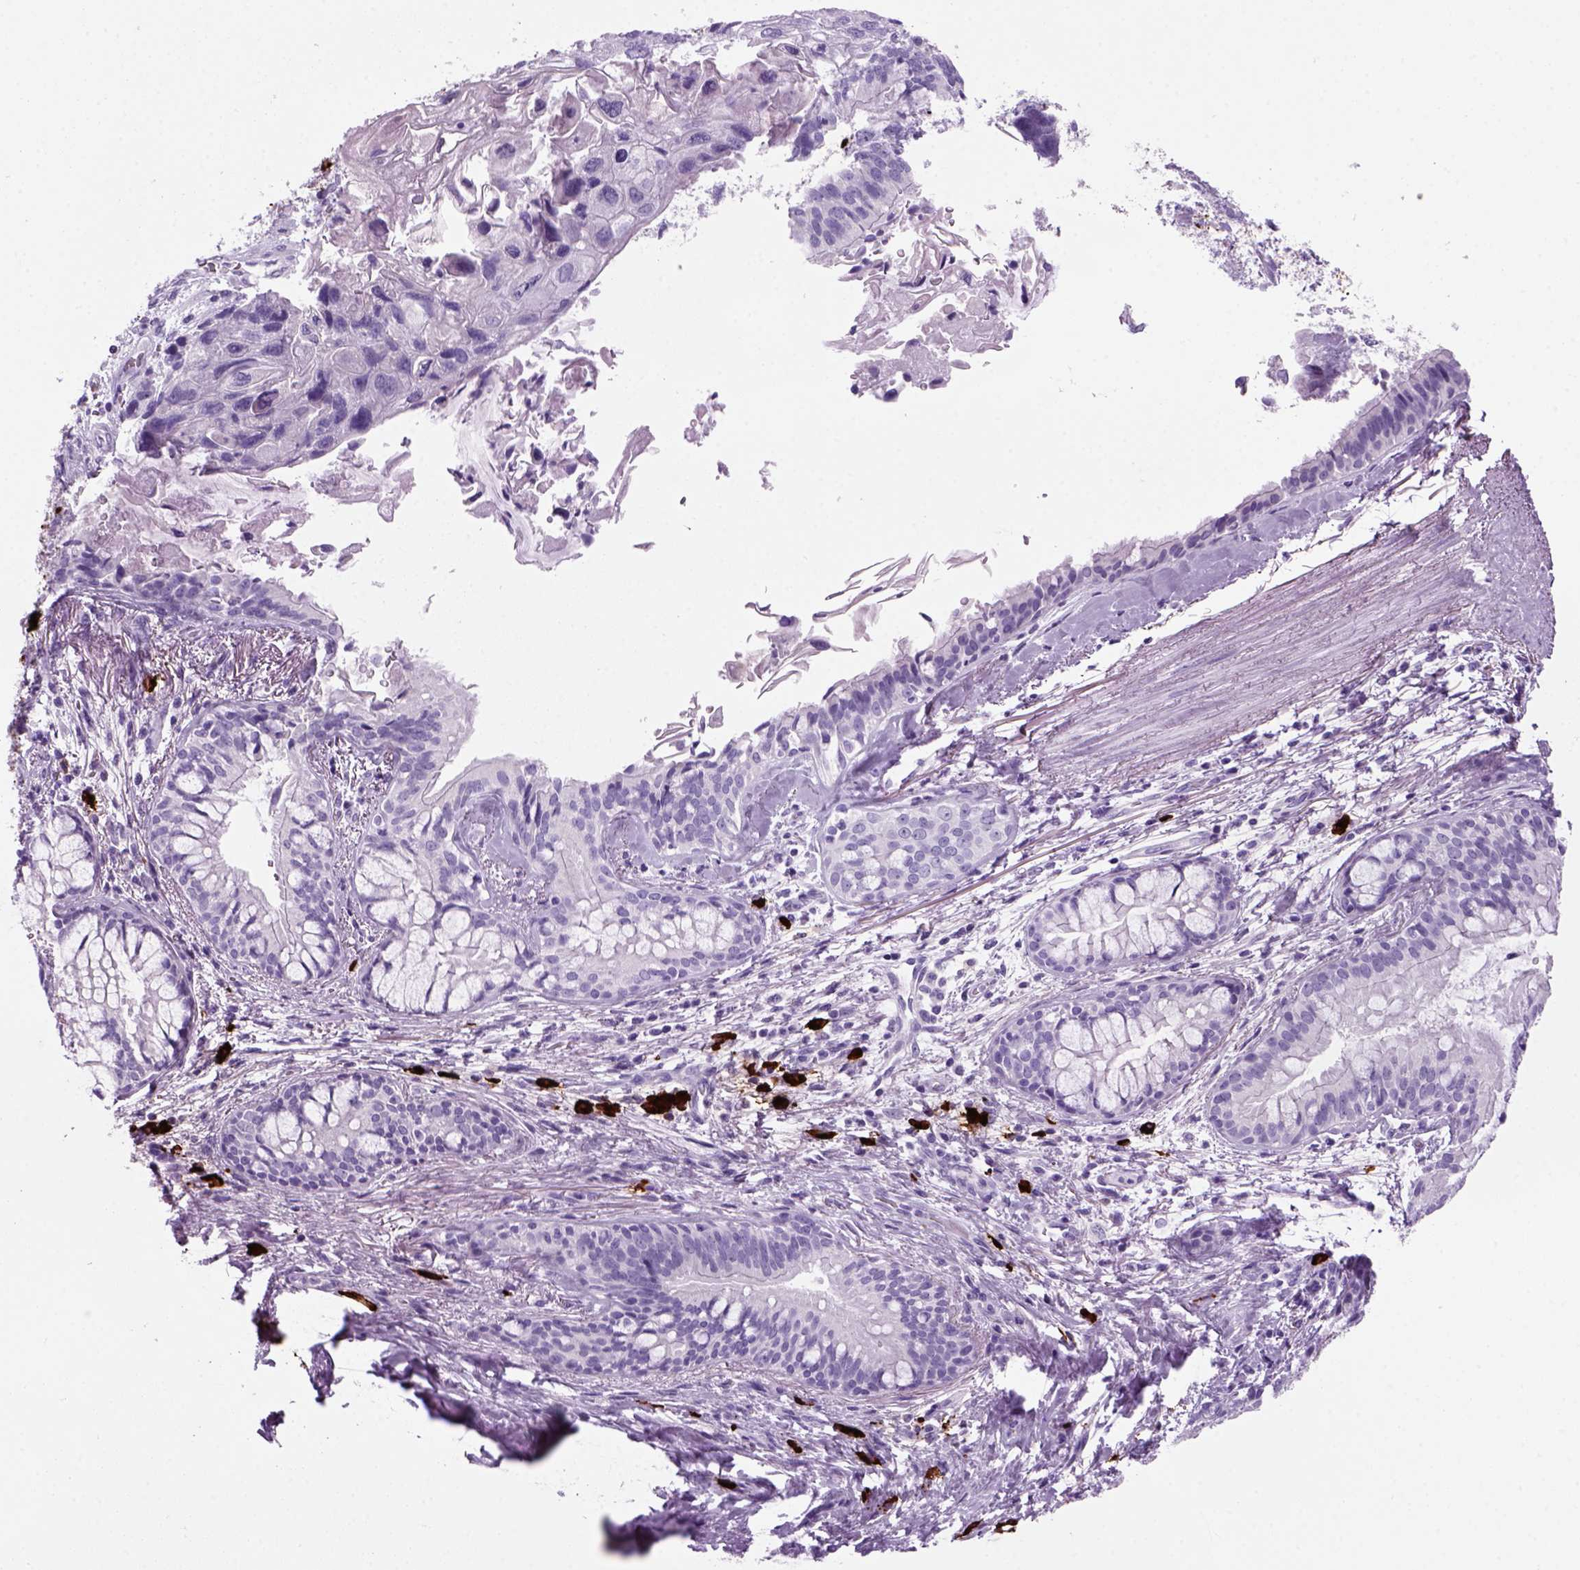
{"staining": {"intensity": "negative", "quantity": "none", "location": "none"}, "tissue": "lung cancer", "cell_type": "Tumor cells", "image_type": "cancer", "snomed": [{"axis": "morphology", "description": "Squamous cell carcinoma, NOS"}, {"axis": "topography", "description": "Lung"}], "caption": "Tumor cells are negative for brown protein staining in lung cancer.", "gene": "MZB1", "patient": {"sex": "male", "age": 69}}